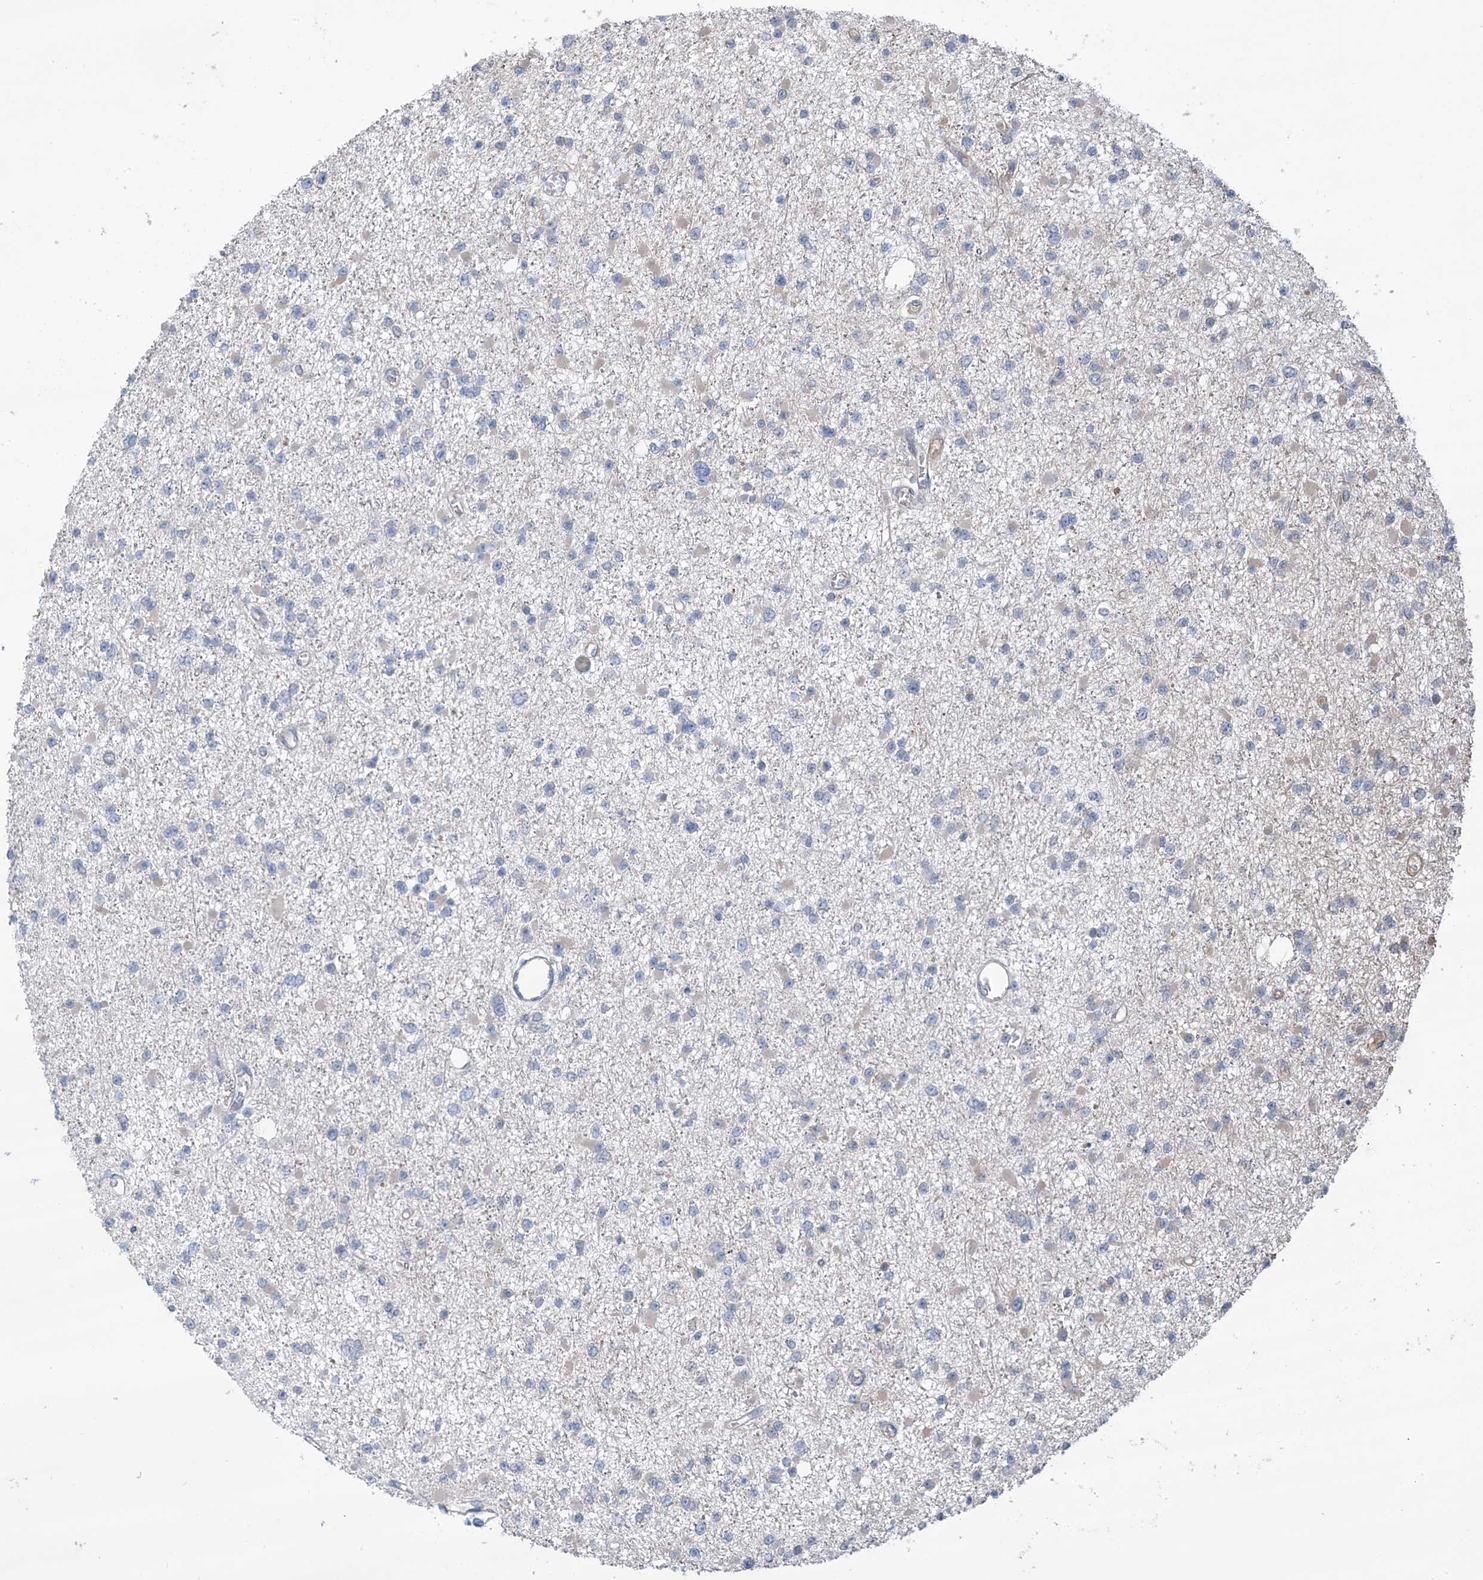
{"staining": {"intensity": "negative", "quantity": "none", "location": "none"}, "tissue": "glioma", "cell_type": "Tumor cells", "image_type": "cancer", "snomed": [{"axis": "morphology", "description": "Glioma, malignant, Low grade"}, {"axis": "topography", "description": "Brain"}], "caption": "DAB immunohistochemical staining of human low-grade glioma (malignant) reveals no significant positivity in tumor cells.", "gene": "PHACTR4", "patient": {"sex": "female", "age": 22}}